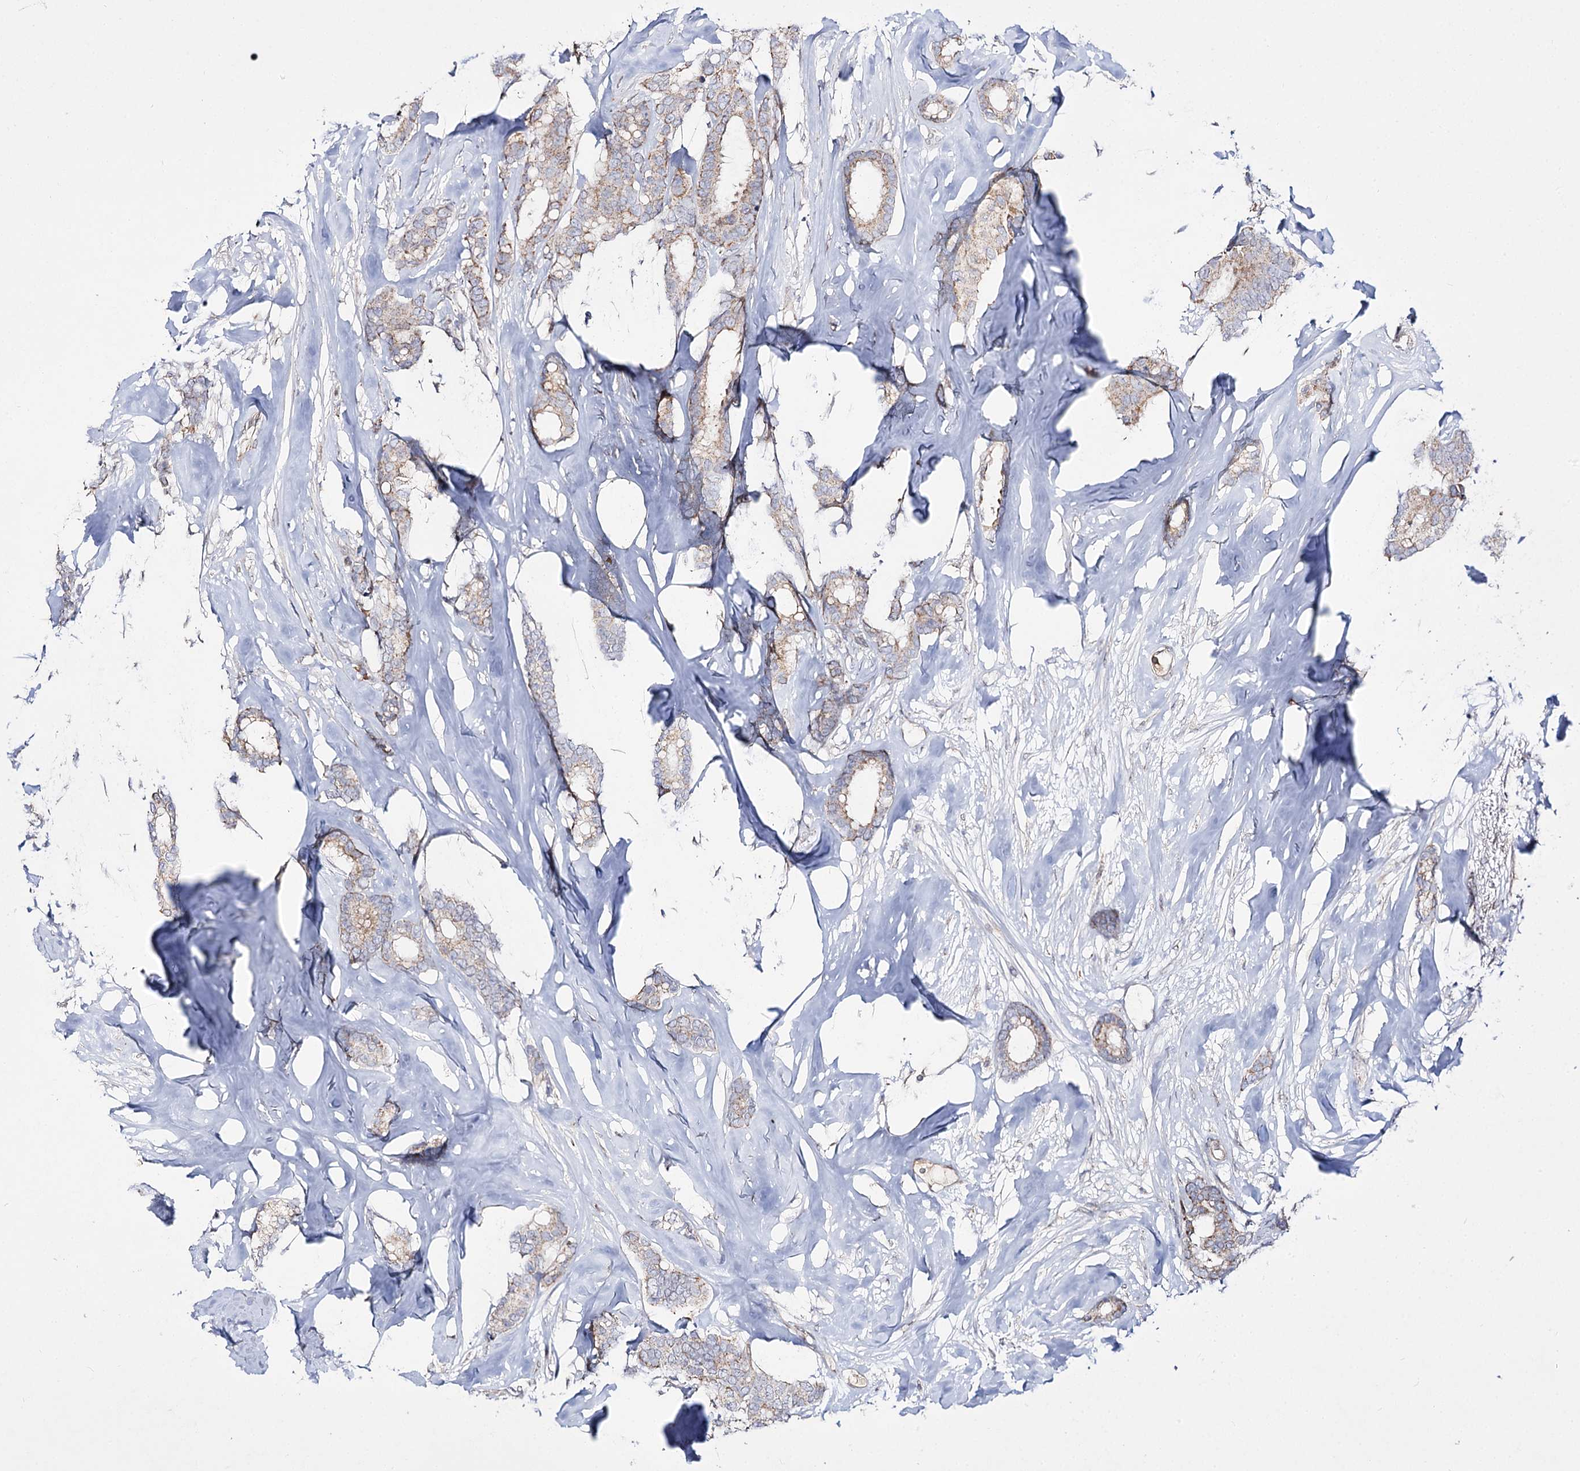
{"staining": {"intensity": "weak", "quantity": "25%-75%", "location": "cytoplasmic/membranous"}, "tissue": "breast cancer", "cell_type": "Tumor cells", "image_type": "cancer", "snomed": [{"axis": "morphology", "description": "Duct carcinoma"}, {"axis": "topography", "description": "Breast"}], "caption": "Immunohistochemical staining of human breast intraductal carcinoma reveals weak cytoplasmic/membranous protein staining in about 25%-75% of tumor cells.", "gene": "C11orf80", "patient": {"sex": "female", "age": 87}}